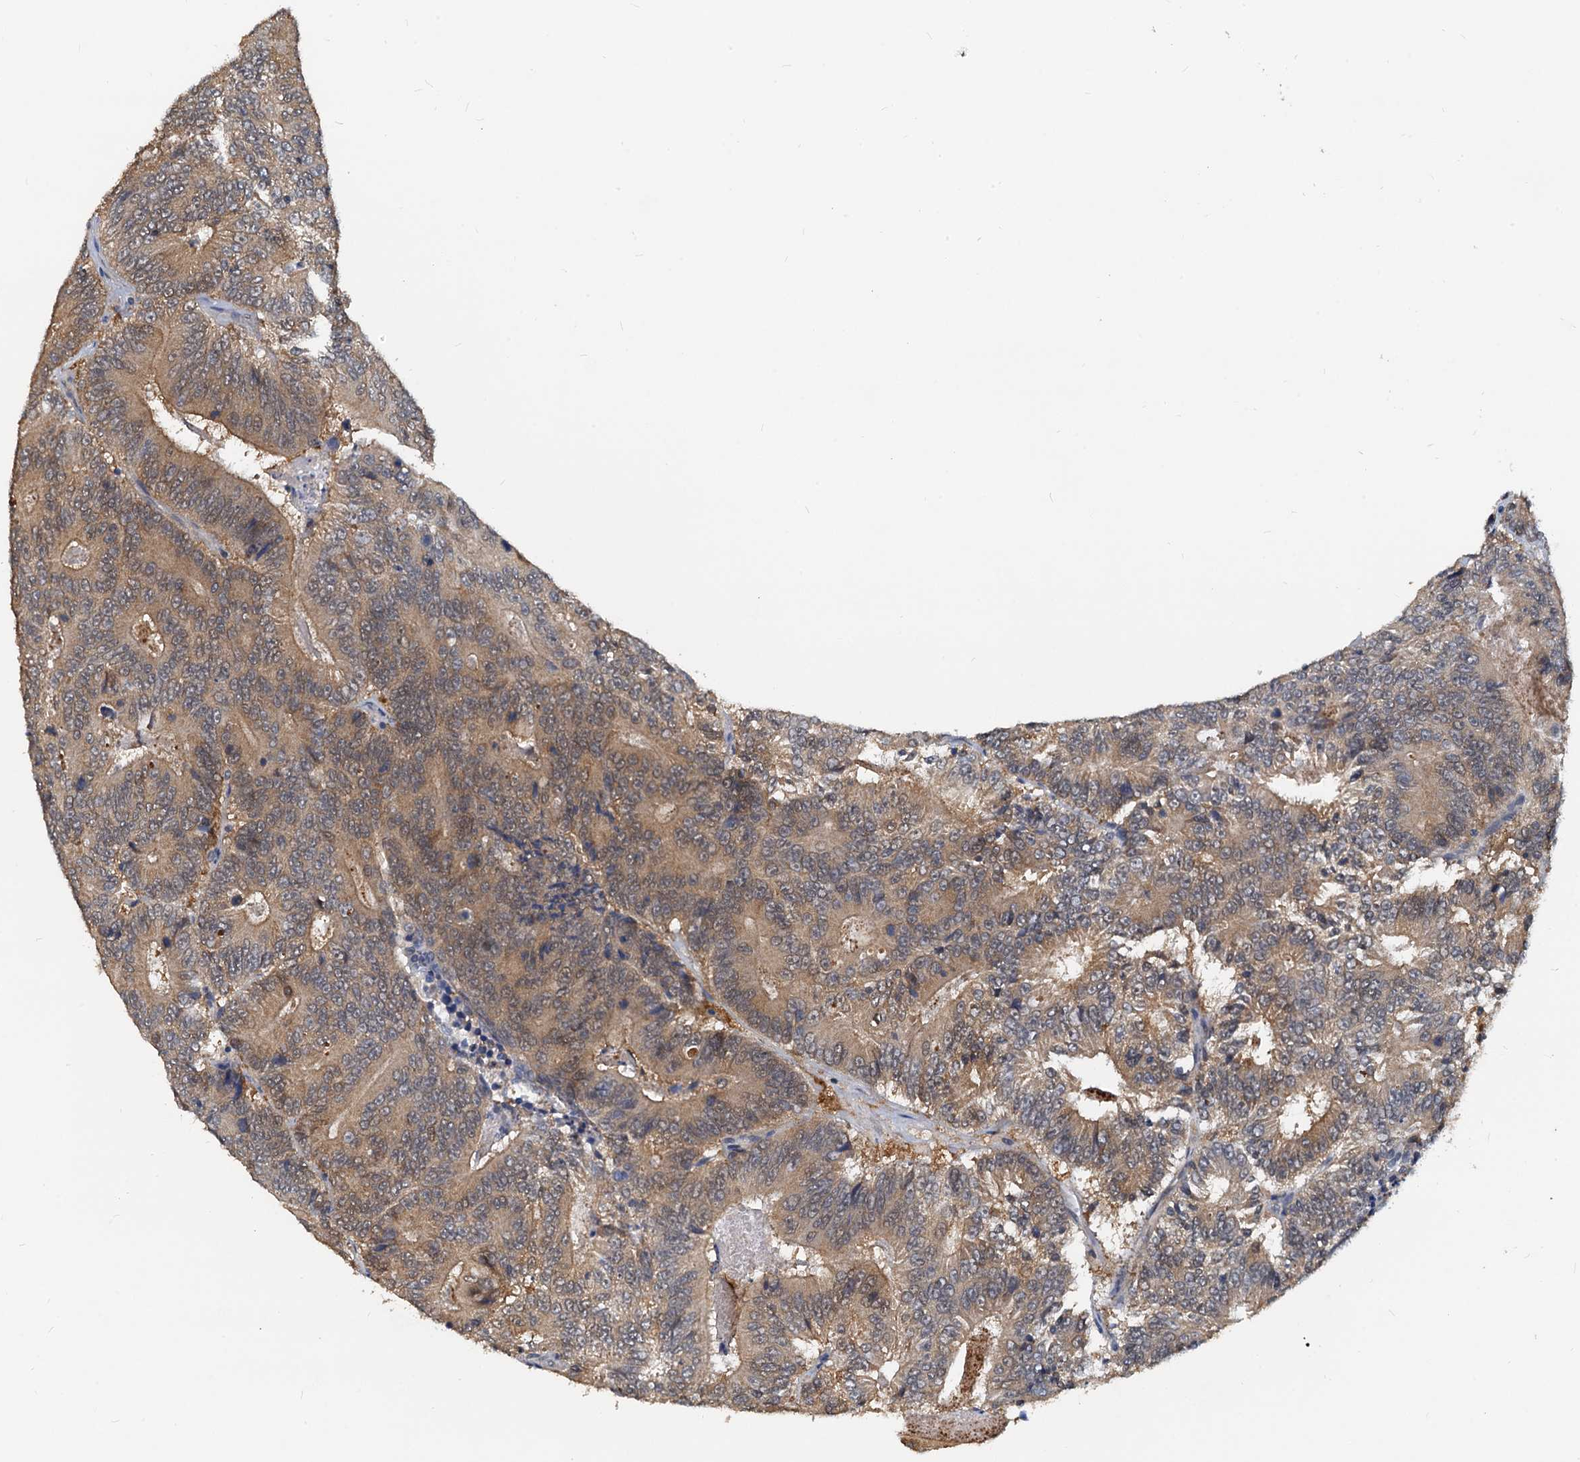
{"staining": {"intensity": "moderate", "quantity": "25%-75%", "location": "cytoplasmic/membranous"}, "tissue": "colorectal cancer", "cell_type": "Tumor cells", "image_type": "cancer", "snomed": [{"axis": "morphology", "description": "Adenocarcinoma, NOS"}, {"axis": "topography", "description": "Colon"}], "caption": "Tumor cells reveal medium levels of moderate cytoplasmic/membranous staining in about 25%-75% of cells in colorectal cancer.", "gene": "PTGES3", "patient": {"sex": "male", "age": 83}}